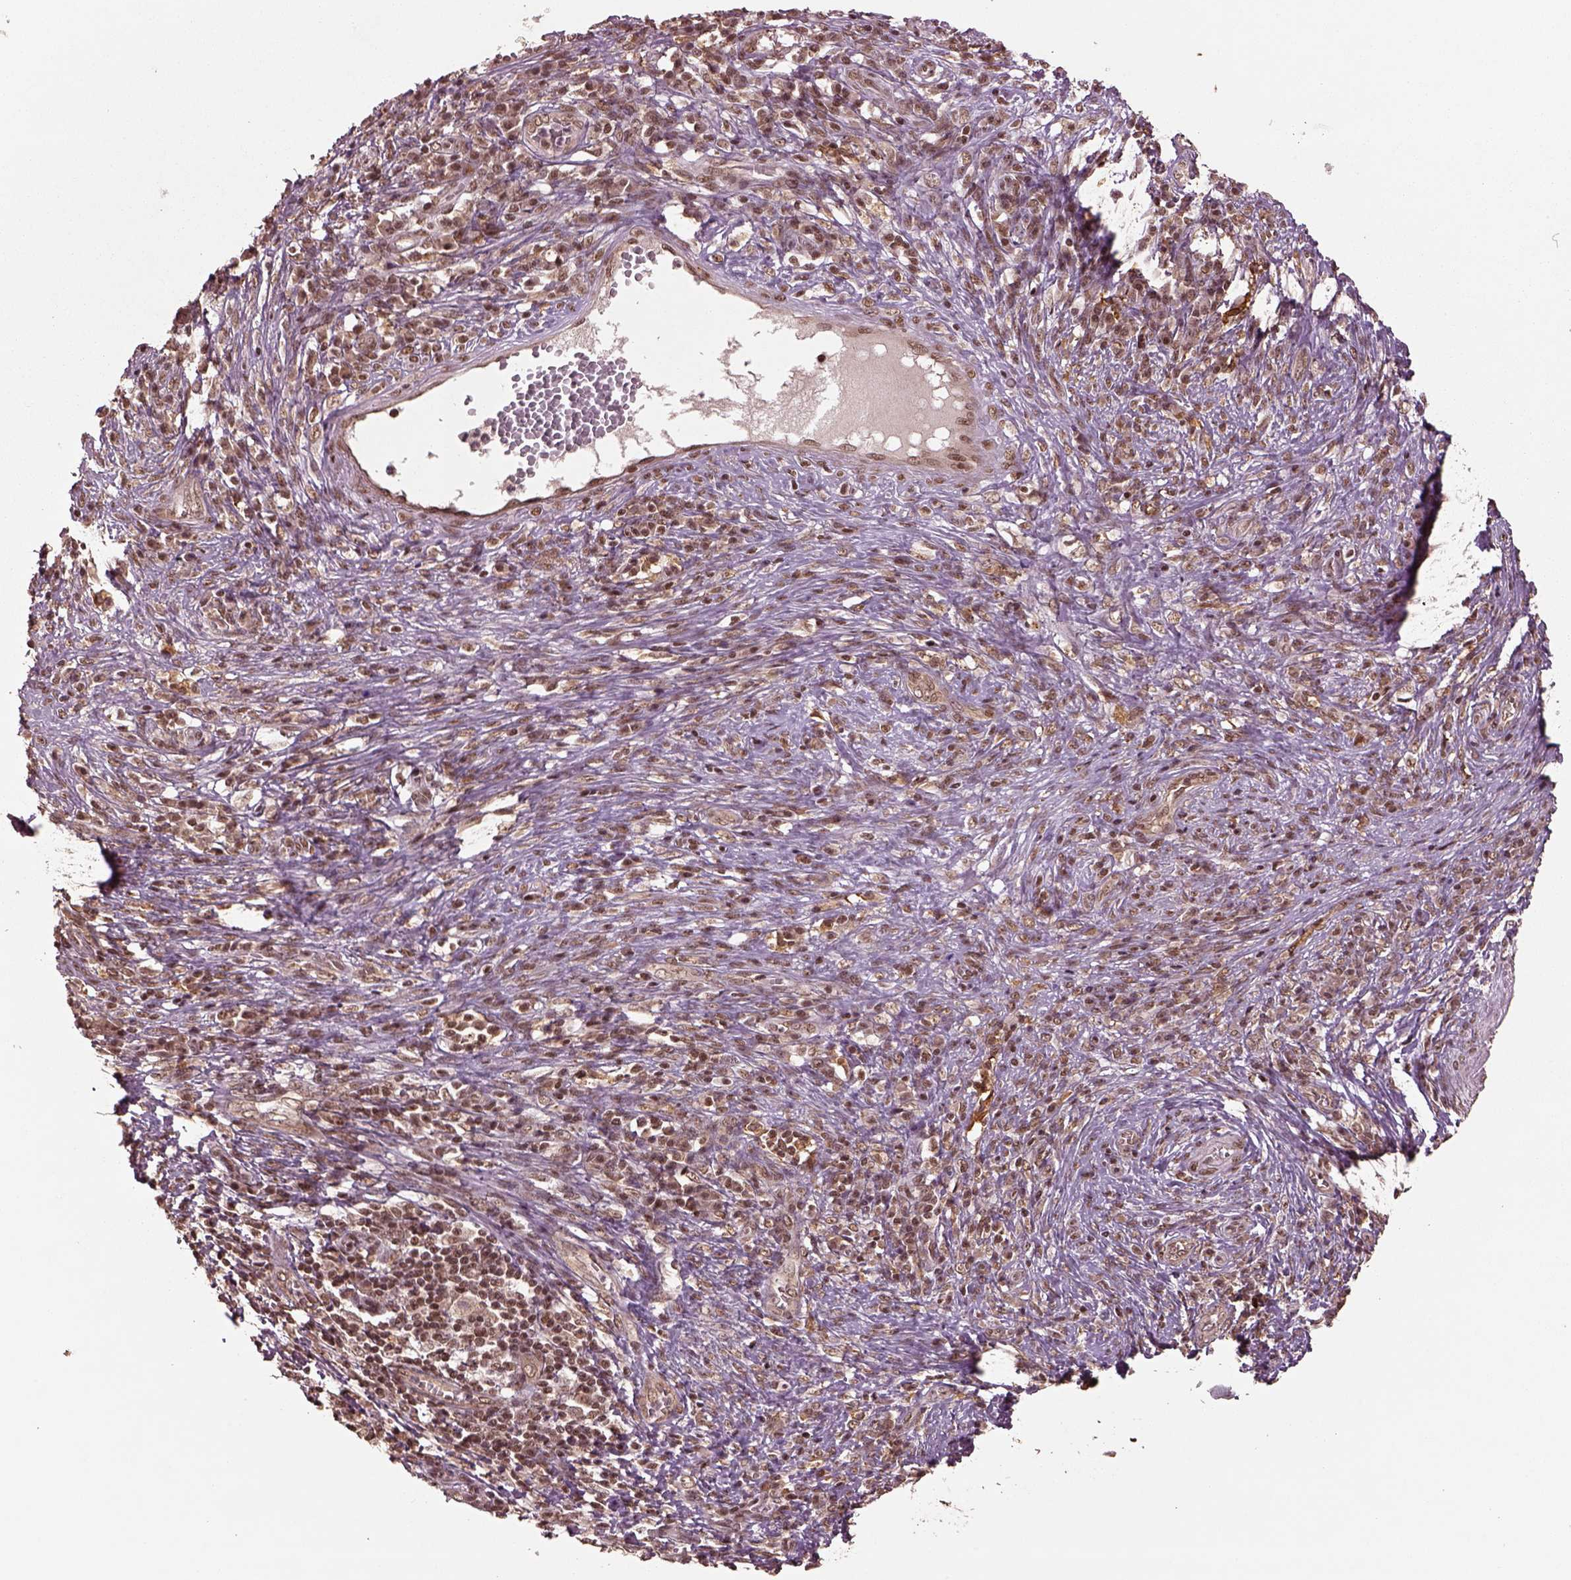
{"staining": {"intensity": "moderate", "quantity": ">75%", "location": "nuclear"}, "tissue": "cervical cancer", "cell_type": "Tumor cells", "image_type": "cancer", "snomed": [{"axis": "morphology", "description": "Squamous cell carcinoma, NOS"}, {"axis": "topography", "description": "Cervix"}], "caption": "Human squamous cell carcinoma (cervical) stained with a protein marker shows moderate staining in tumor cells.", "gene": "BRD9", "patient": {"sex": "female", "age": 39}}